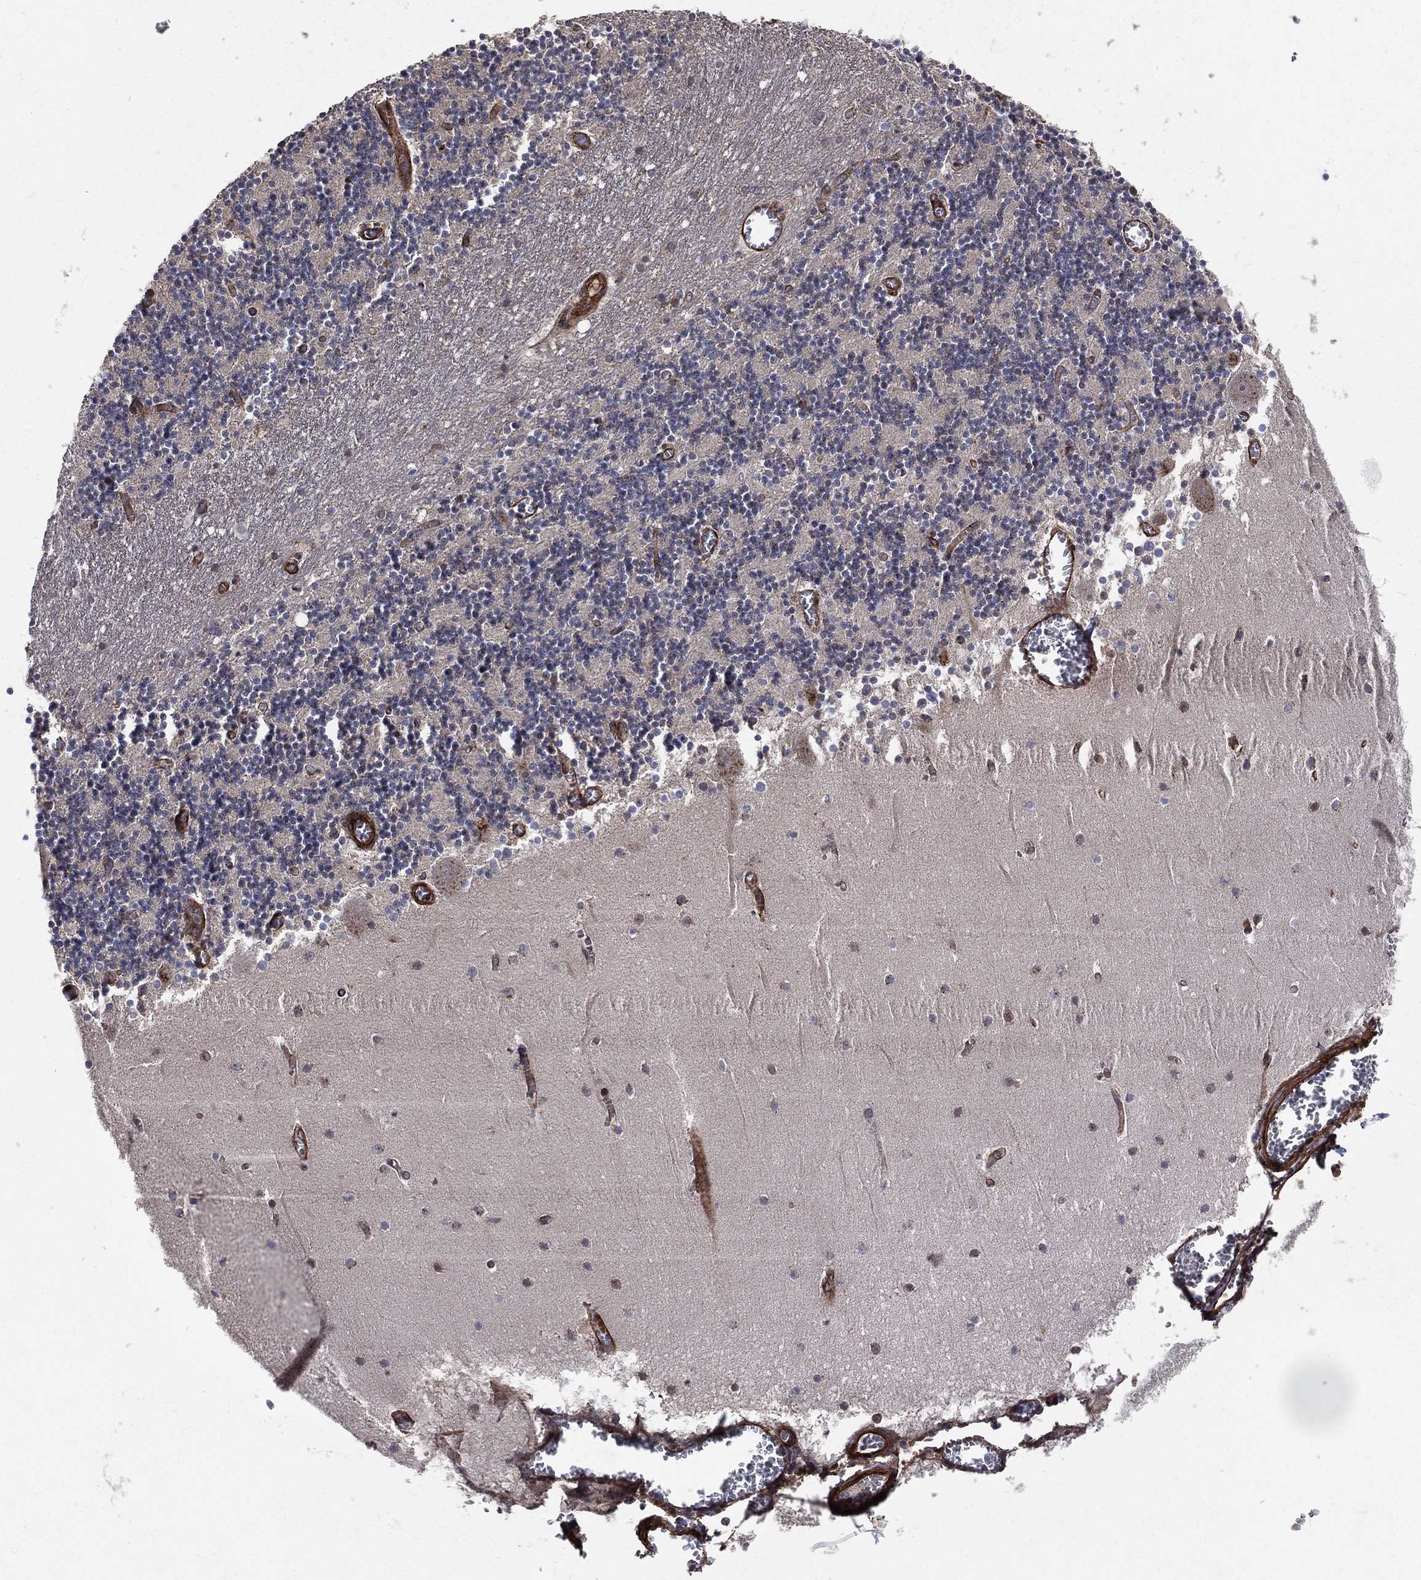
{"staining": {"intensity": "negative", "quantity": "none", "location": "none"}, "tissue": "cerebellum", "cell_type": "Cells in granular layer", "image_type": "normal", "snomed": [{"axis": "morphology", "description": "Normal tissue, NOS"}, {"axis": "topography", "description": "Cerebellum"}], "caption": "DAB immunohistochemical staining of normal cerebellum displays no significant positivity in cells in granular layer.", "gene": "ENTPD1", "patient": {"sex": "female", "age": 28}}